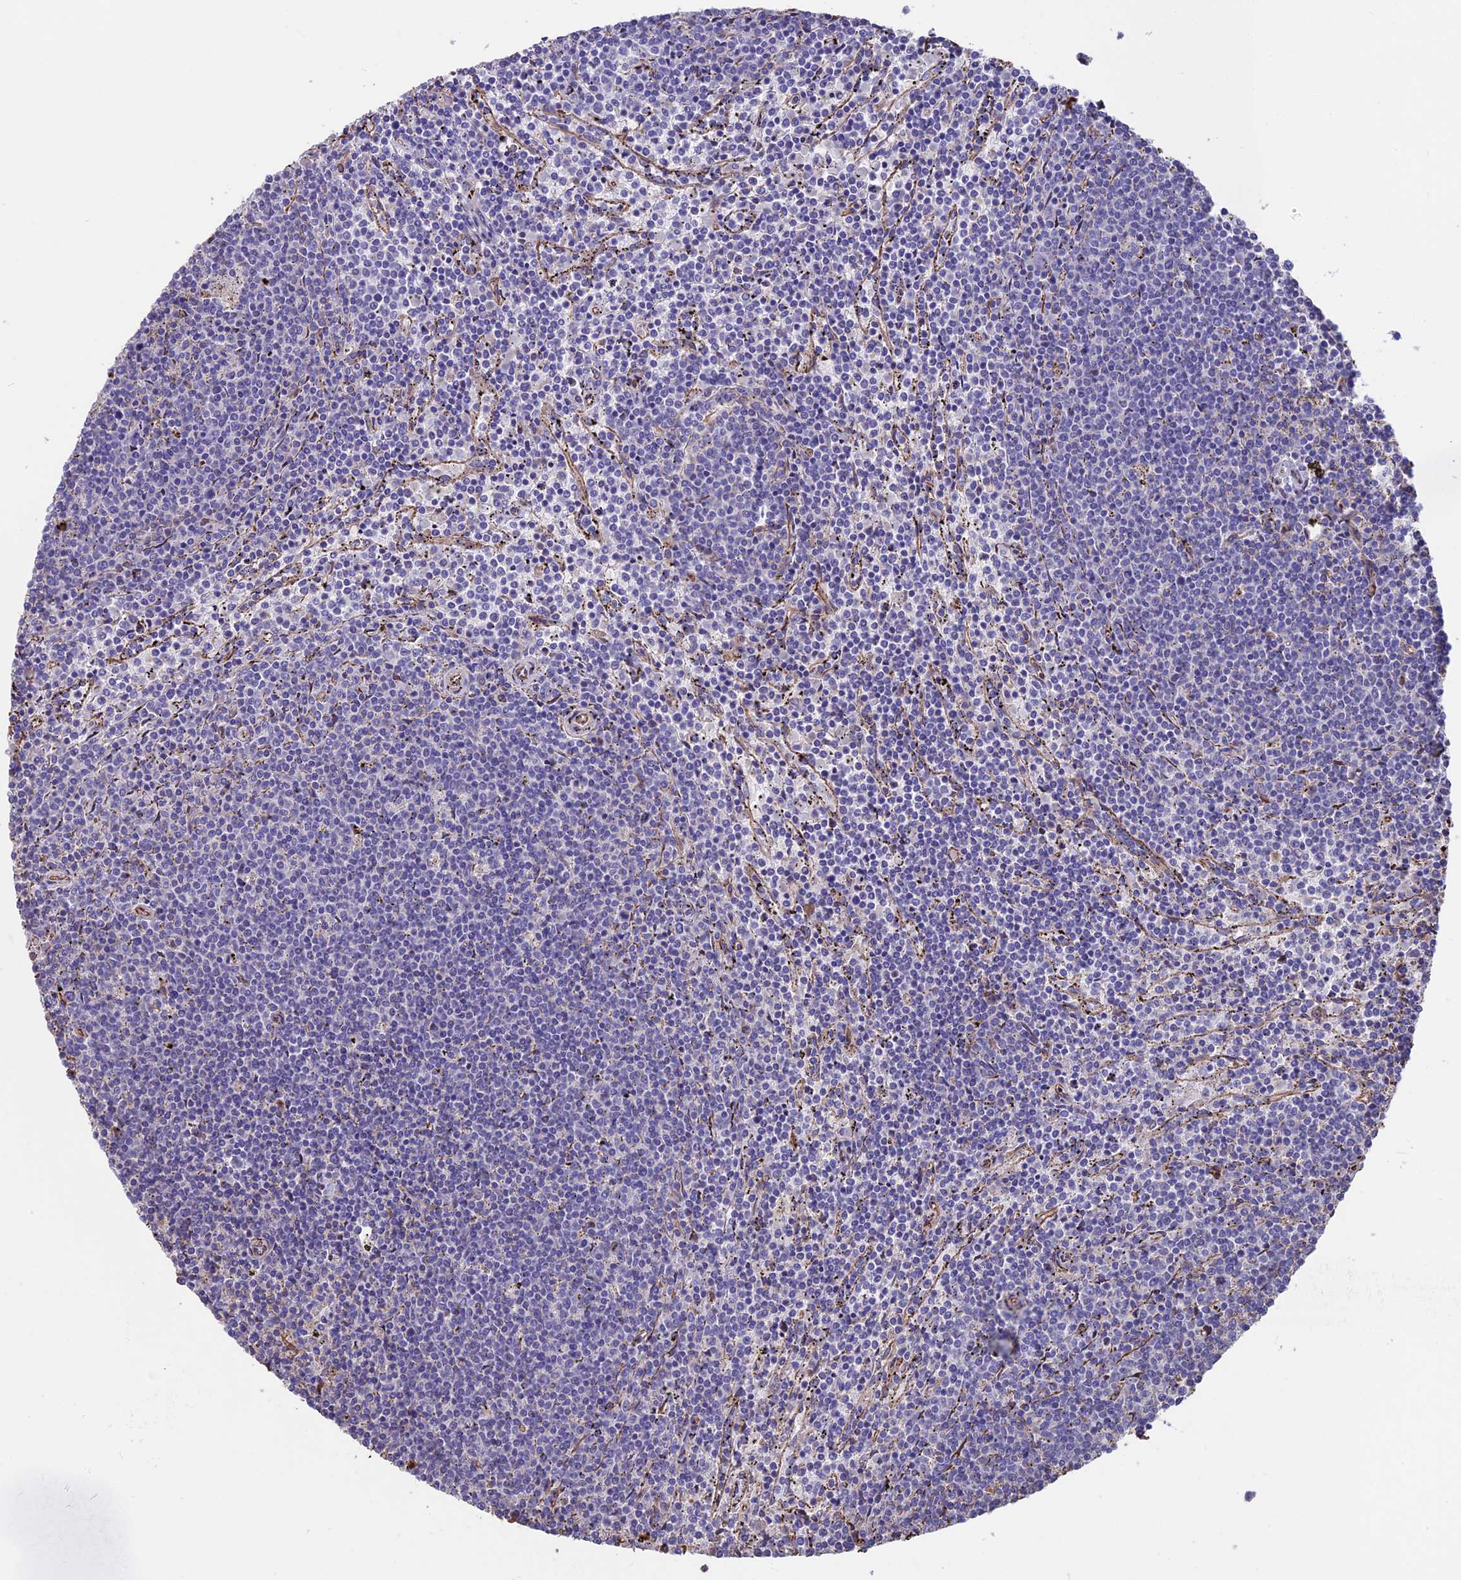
{"staining": {"intensity": "negative", "quantity": "none", "location": "none"}, "tissue": "lymphoma", "cell_type": "Tumor cells", "image_type": "cancer", "snomed": [{"axis": "morphology", "description": "Malignant lymphoma, non-Hodgkin's type, Low grade"}, {"axis": "topography", "description": "Spleen"}], "caption": "High power microscopy histopathology image of an immunohistochemistry photomicrograph of low-grade malignant lymphoma, non-Hodgkin's type, revealing no significant staining in tumor cells.", "gene": "SEH1L", "patient": {"sex": "female", "age": 50}}